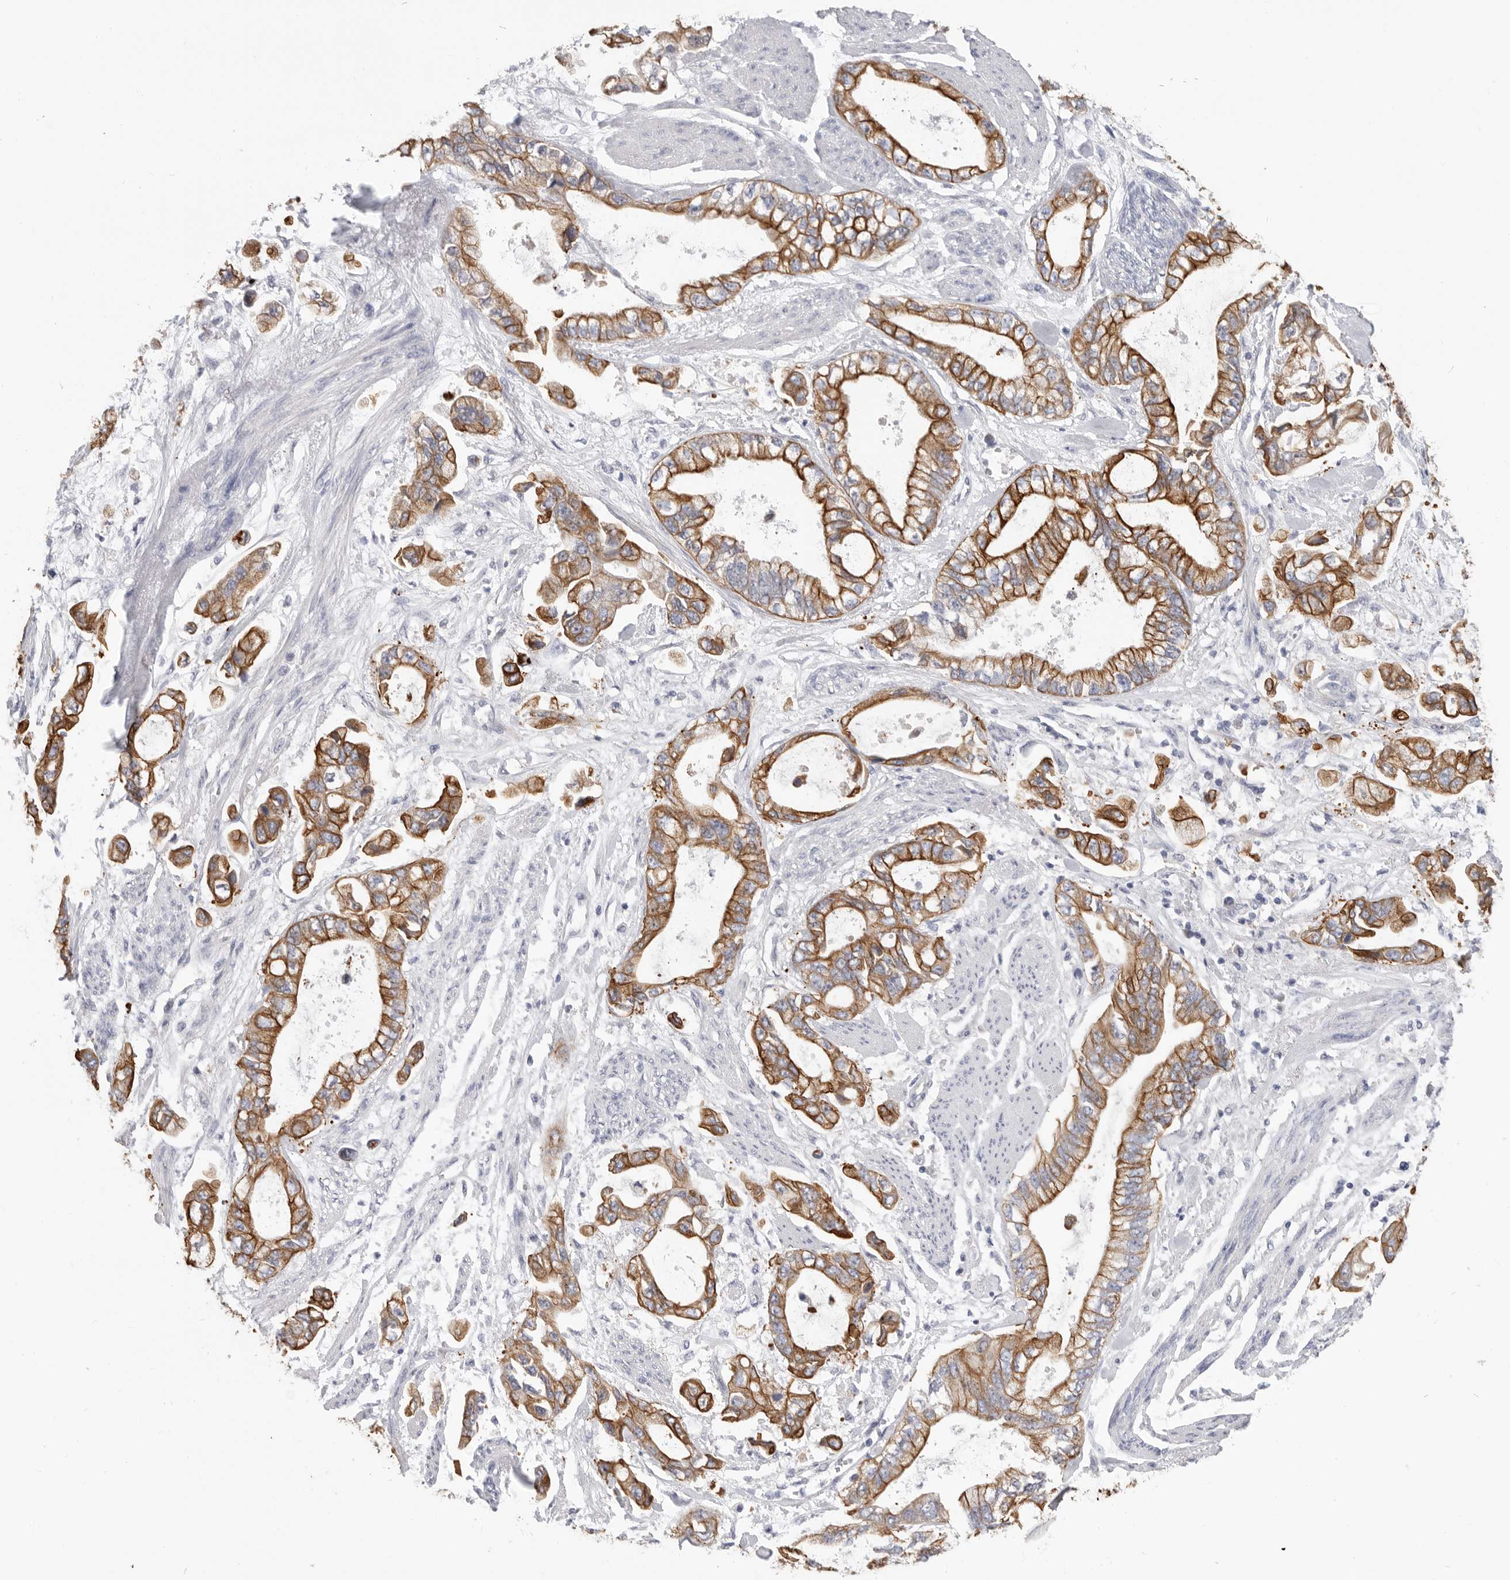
{"staining": {"intensity": "moderate", "quantity": ">75%", "location": "cytoplasmic/membranous"}, "tissue": "stomach cancer", "cell_type": "Tumor cells", "image_type": "cancer", "snomed": [{"axis": "morphology", "description": "Normal tissue, NOS"}, {"axis": "morphology", "description": "Adenocarcinoma, NOS"}, {"axis": "topography", "description": "Stomach"}], "caption": "Stomach cancer (adenocarcinoma) tissue shows moderate cytoplasmic/membranous staining in about >75% of tumor cells, visualized by immunohistochemistry. The staining is performed using DAB (3,3'-diaminobenzidine) brown chromogen to label protein expression. The nuclei are counter-stained blue using hematoxylin.", "gene": "MTFR1L", "patient": {"sex": "male", "age": 62}}